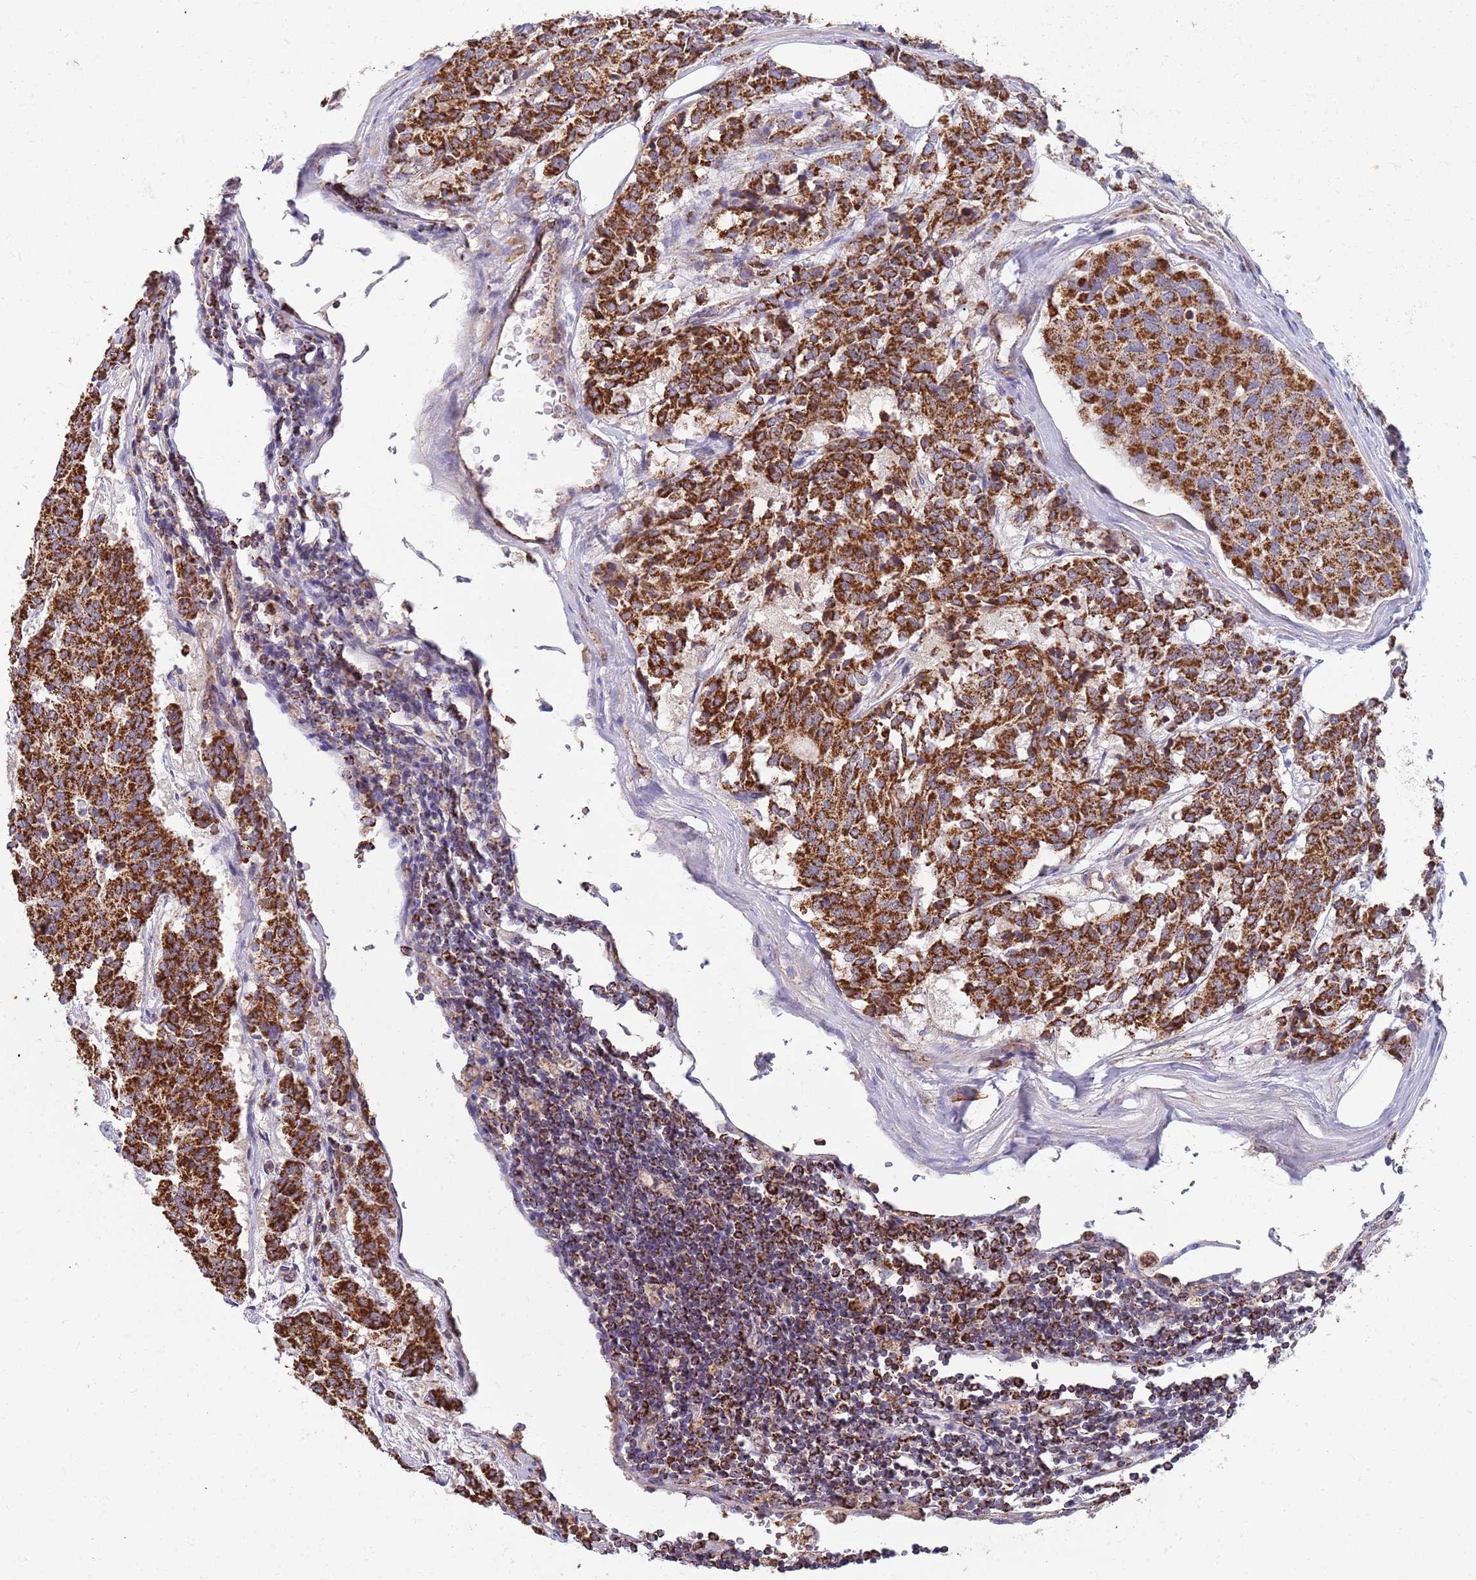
{"staining": {"intensity": "strong", "quantity": ">75%", "location": "cytoplasmic/membranous"}, "tissue": "carcinoid", "cell_type": "Tumor cells", "image_type": "cancer", "snomed": [{"axis": "morphology", "description": "Carcinoid, malignant, NOS"}, {"axis": "topography", "description": "Pancreas"}], "caption": "This is a micrograph of immunohistochemistry staining of carcinoid (malignant), which shows strong positivity in the cytoplasmic/membranous of tumor cells.", "gene": "VPS16", "patient": {"sex": "female", "age": 54}}